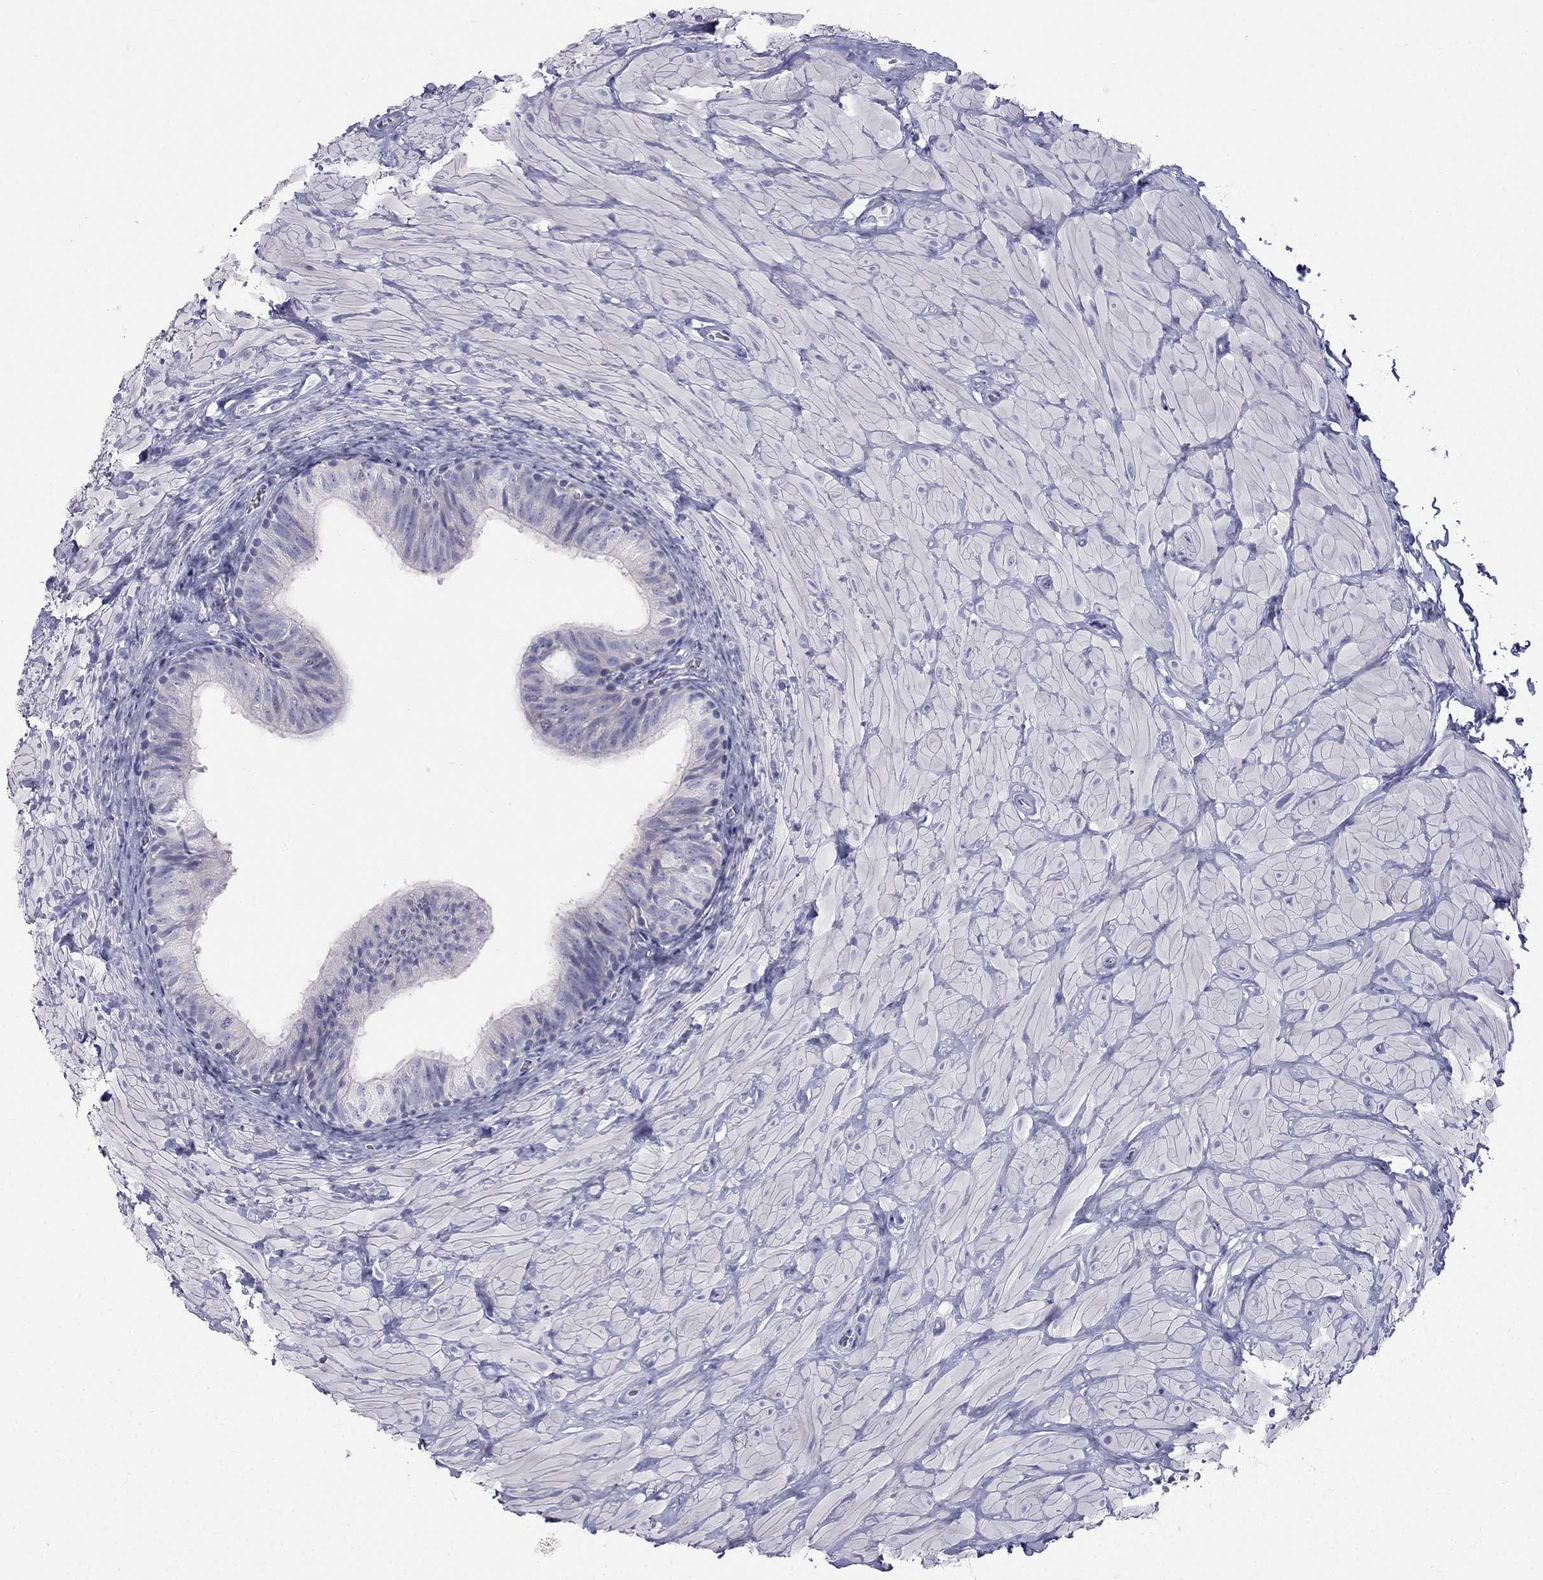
{"staining": {"intensity": "negative", "quantity": "none", "location": "none"}, "tissue": "epididymis", "cell_type": "Glandular cells", "image_type": "normal", "snomed": [{"axis": "morphology", "description": "Normal tissue, NOS"}, {"axis": "topography", "description": "Epididymis"}, {"axis": "topography", "description": "Vas deferens"}], "caption": "An image of epididymis stained for a protein reveals no brown staining in glandular cells. (Immunohistochemistry, brightfield microscopy, high magnification).", "gene": "RFLNA", "patient": {"sex": "male", "age": 23}}